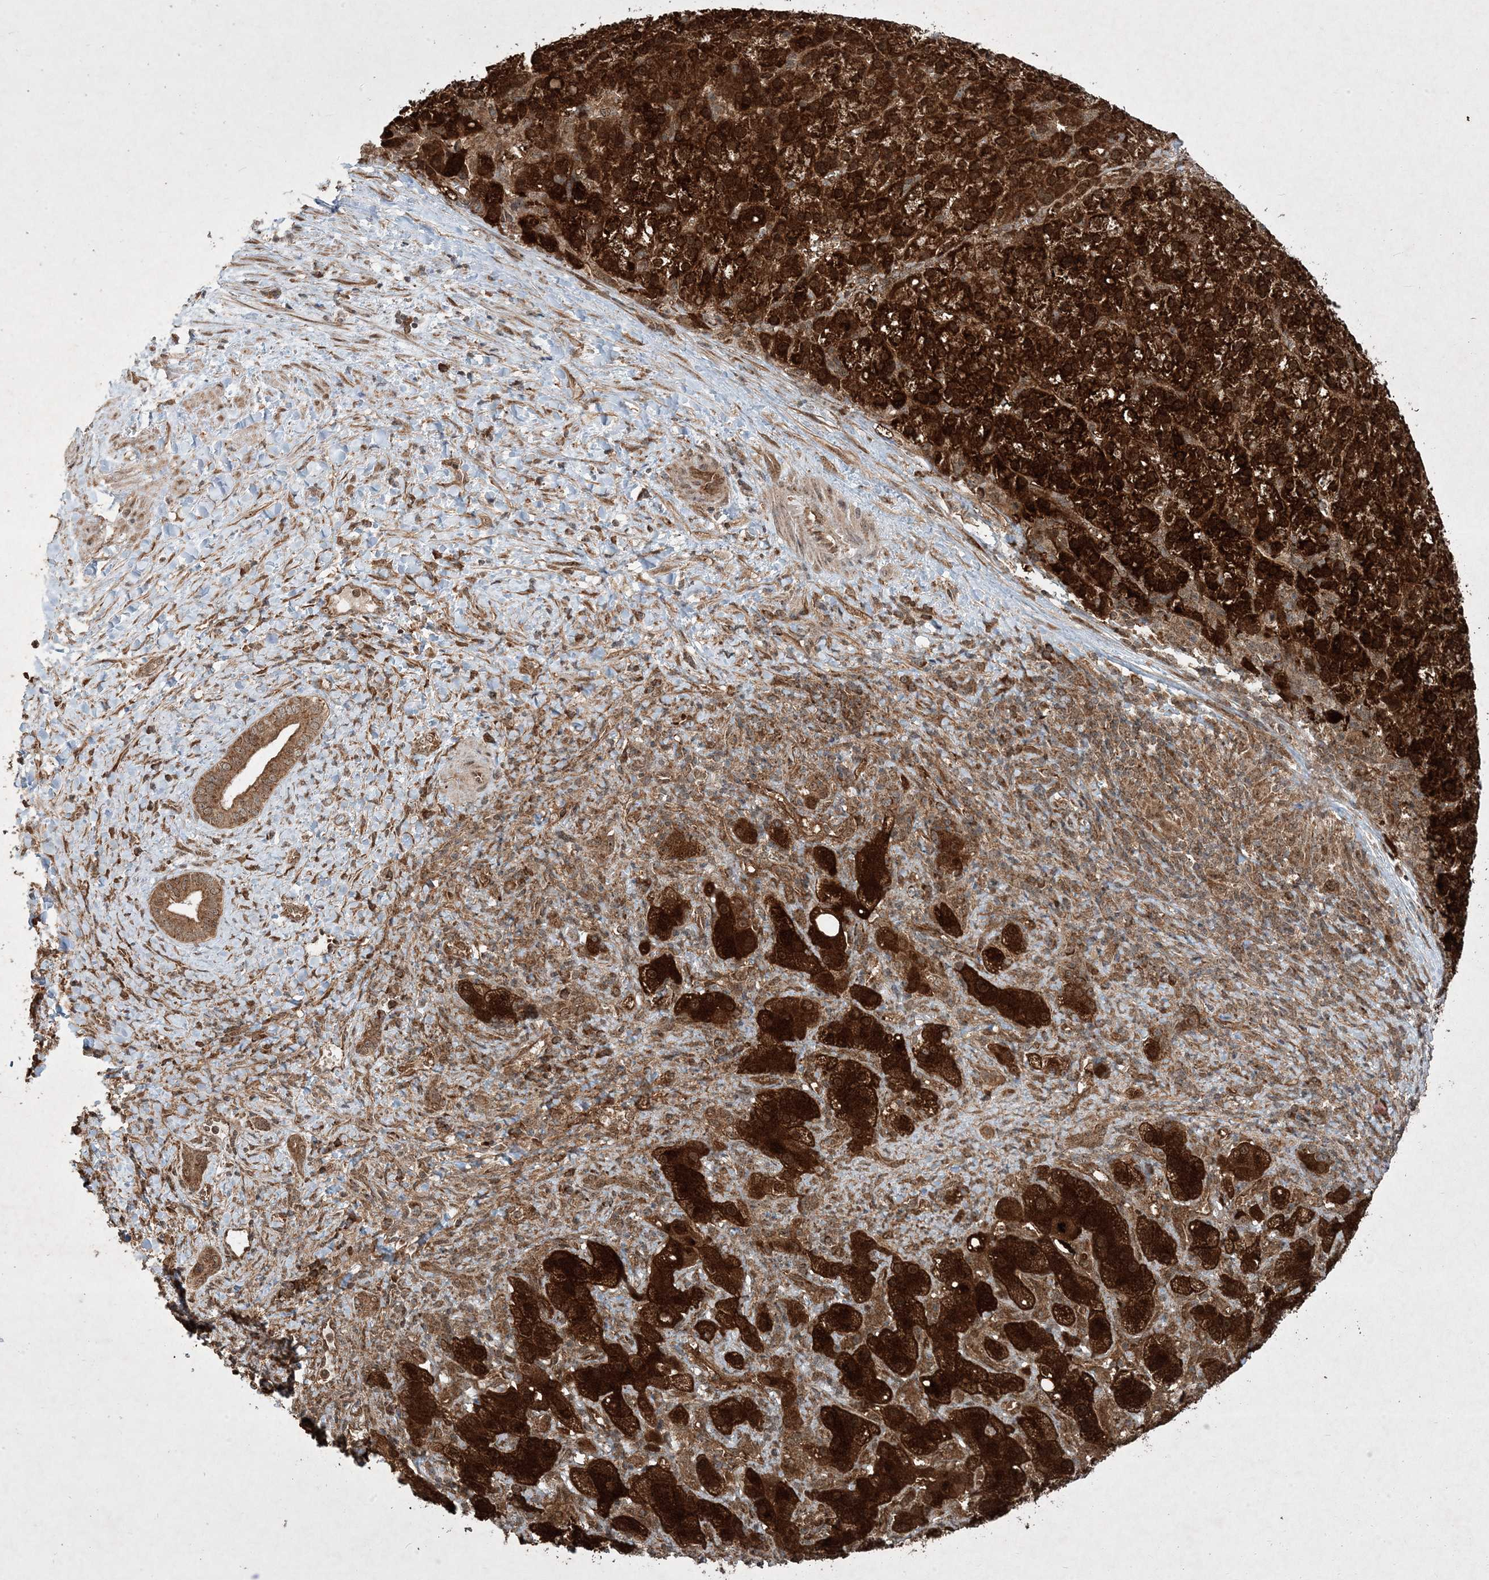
{"staining": {"intensity": "strong", "quantity": ">75%", "location": "cytoplasmic/membranous,nuclear"}, "tissue": "liver cancer", "cell_type": "Tumor cells", "image_type": "cancer", "snomed": [{"axis": "morphology", "description": "Carcinoma, Hepatocellular, NOS"}, {"axis": "topography", "description": "Liver"}], "caption": "Human liver cancer (hepatocellular carcinoma) stained with a brown dye displays strong cytoplasmic/membranous and nuclear positive positivity in approximately >75% of tumor cells.", "gene": "PLEKHM2", "patient": {"sex": "female", "age": 58}}